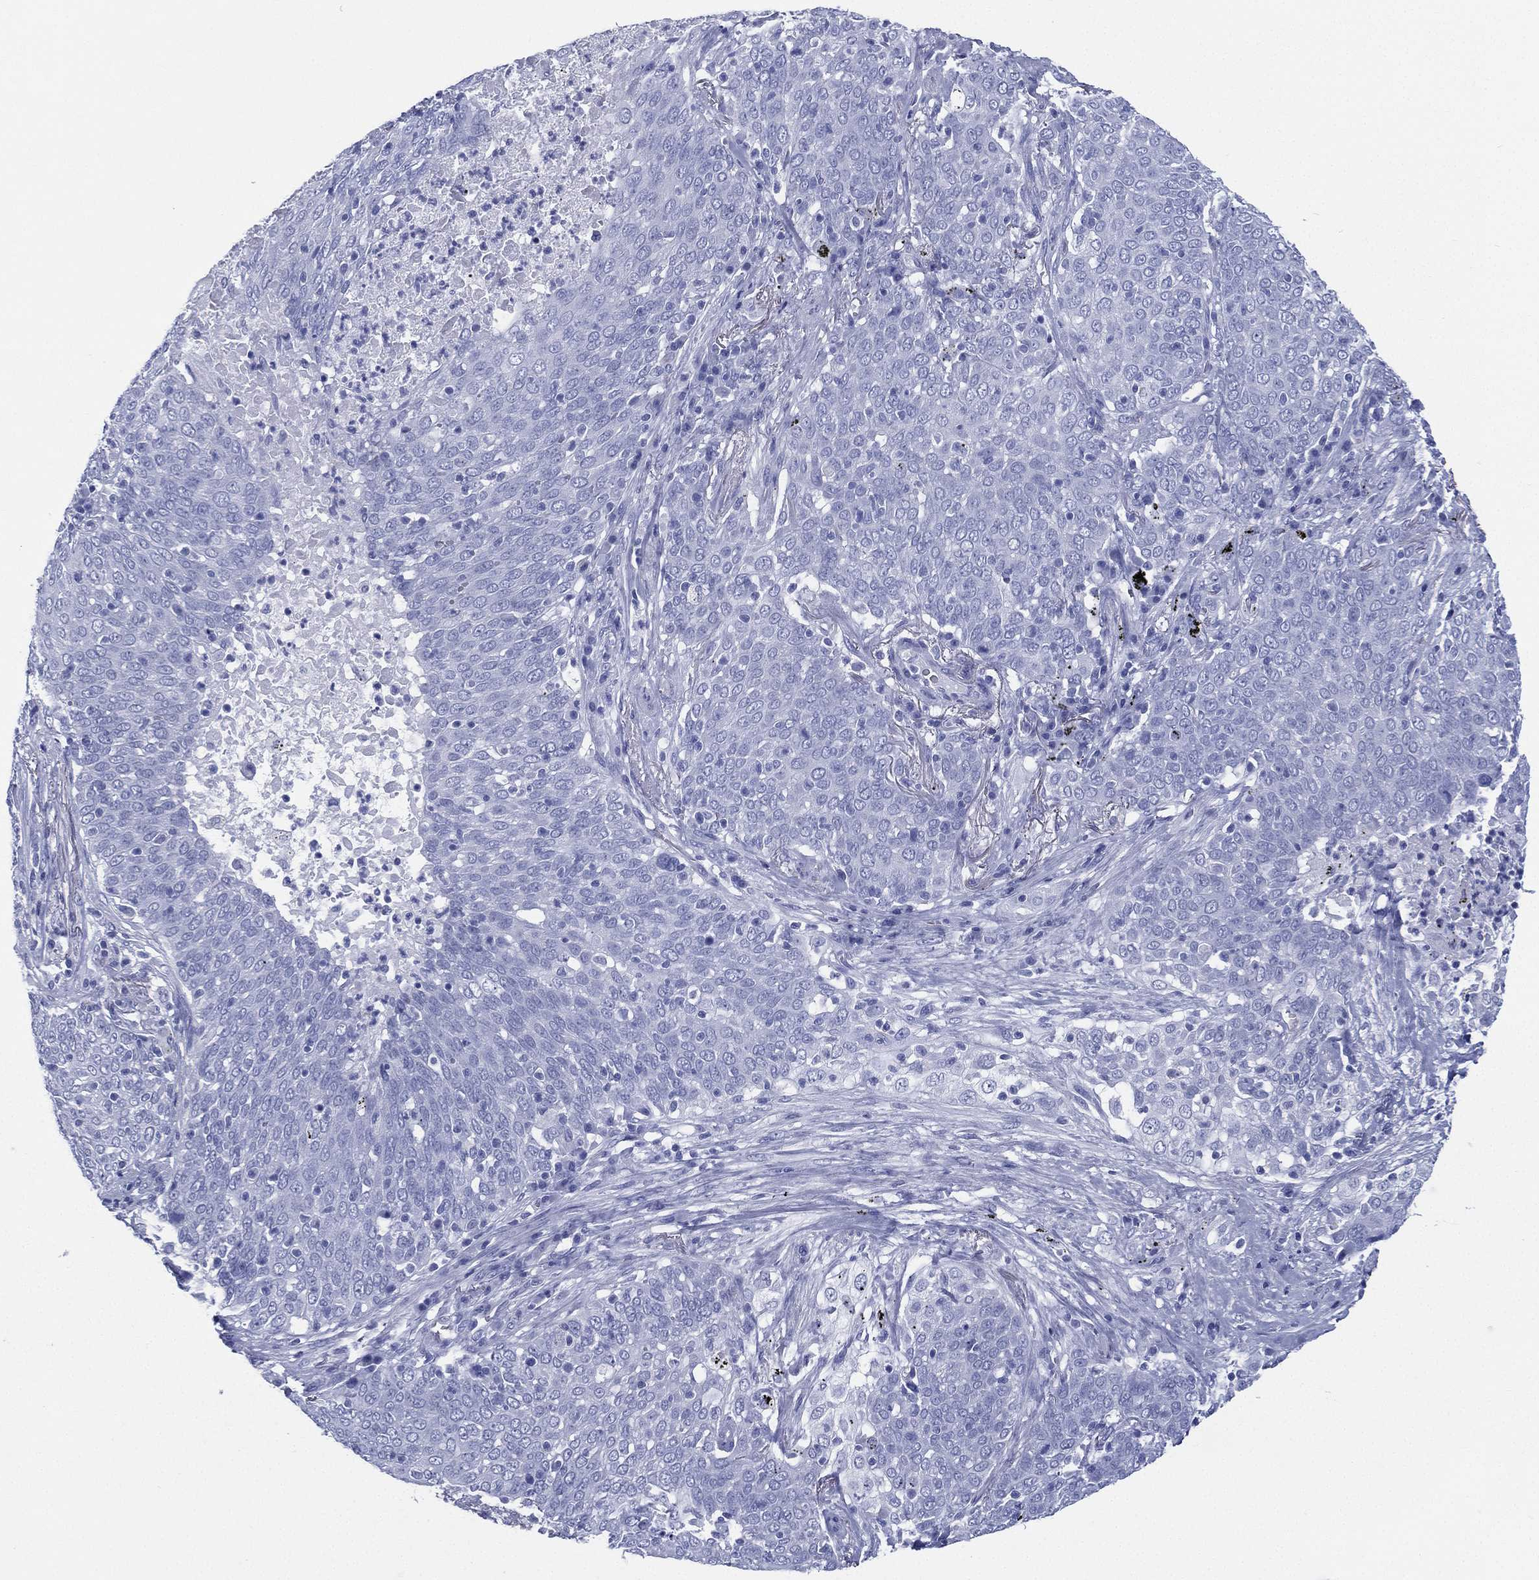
{"staining": {"intensity": "negative", "quantity": "none", "location": "none"}, "tissue": "lung cancer", "cell_type": "Tumor cells", "image_type": "cancer", "snomed": [{"axis": "morphology", "description": "Squamous cell carcinoma, NOS"}, {"axis": "topography", "description": "Lung"}], "caption": "An immunohistochemistry (IHC) photomicrograph of lung cancer is shown. There is no staining in tumor cells of lung cancer. (DAB immunohistochemistry (IHC) visualized using brightfield microscopy, high magnification).", "gene": "RSPH4A", "patient": {"sex": "male", "age": 82}}